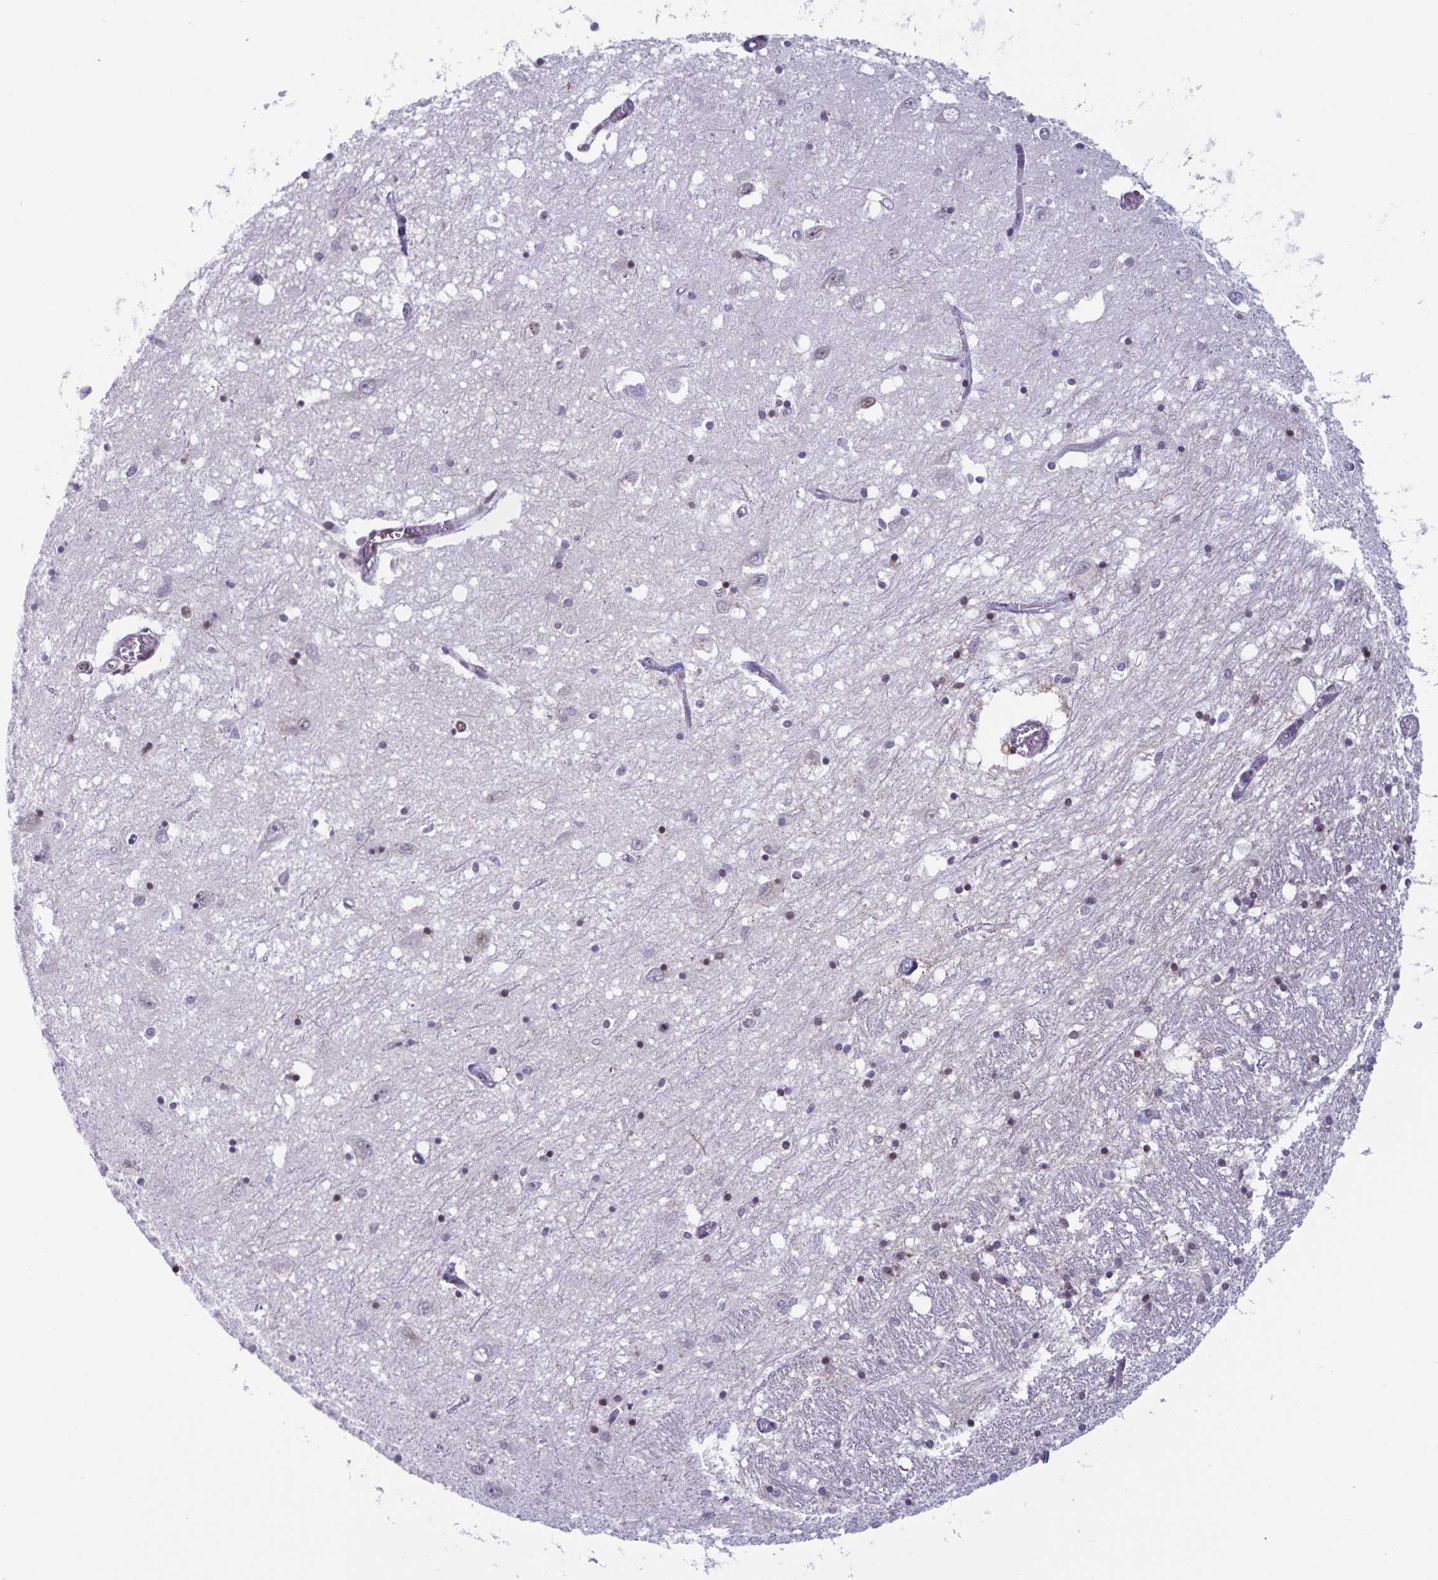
{"staining": {"intensity": "moderate", "quantity": "25%-75%", "location": "nuclear"}, "tissue": "caudate", "cell_type": "Glial cells", "image_type": "normal", "snomed": [{"axis": "morphology", "description": "Normal tissue, NOS"}, {"axis": "topography", "description": "Lateral ventricle wall"}], "caption": "IHC photomicrograph of unremarkable caudate: human caudate stained using immunohistochemistry (IHC) demonstrates medium levels of moderate protein expression localized specifically in the nuclear of glial cells, appearing as a nuclear brown color.", "gene": "JUND", "patient": {"sex": "male", "age": 70}}